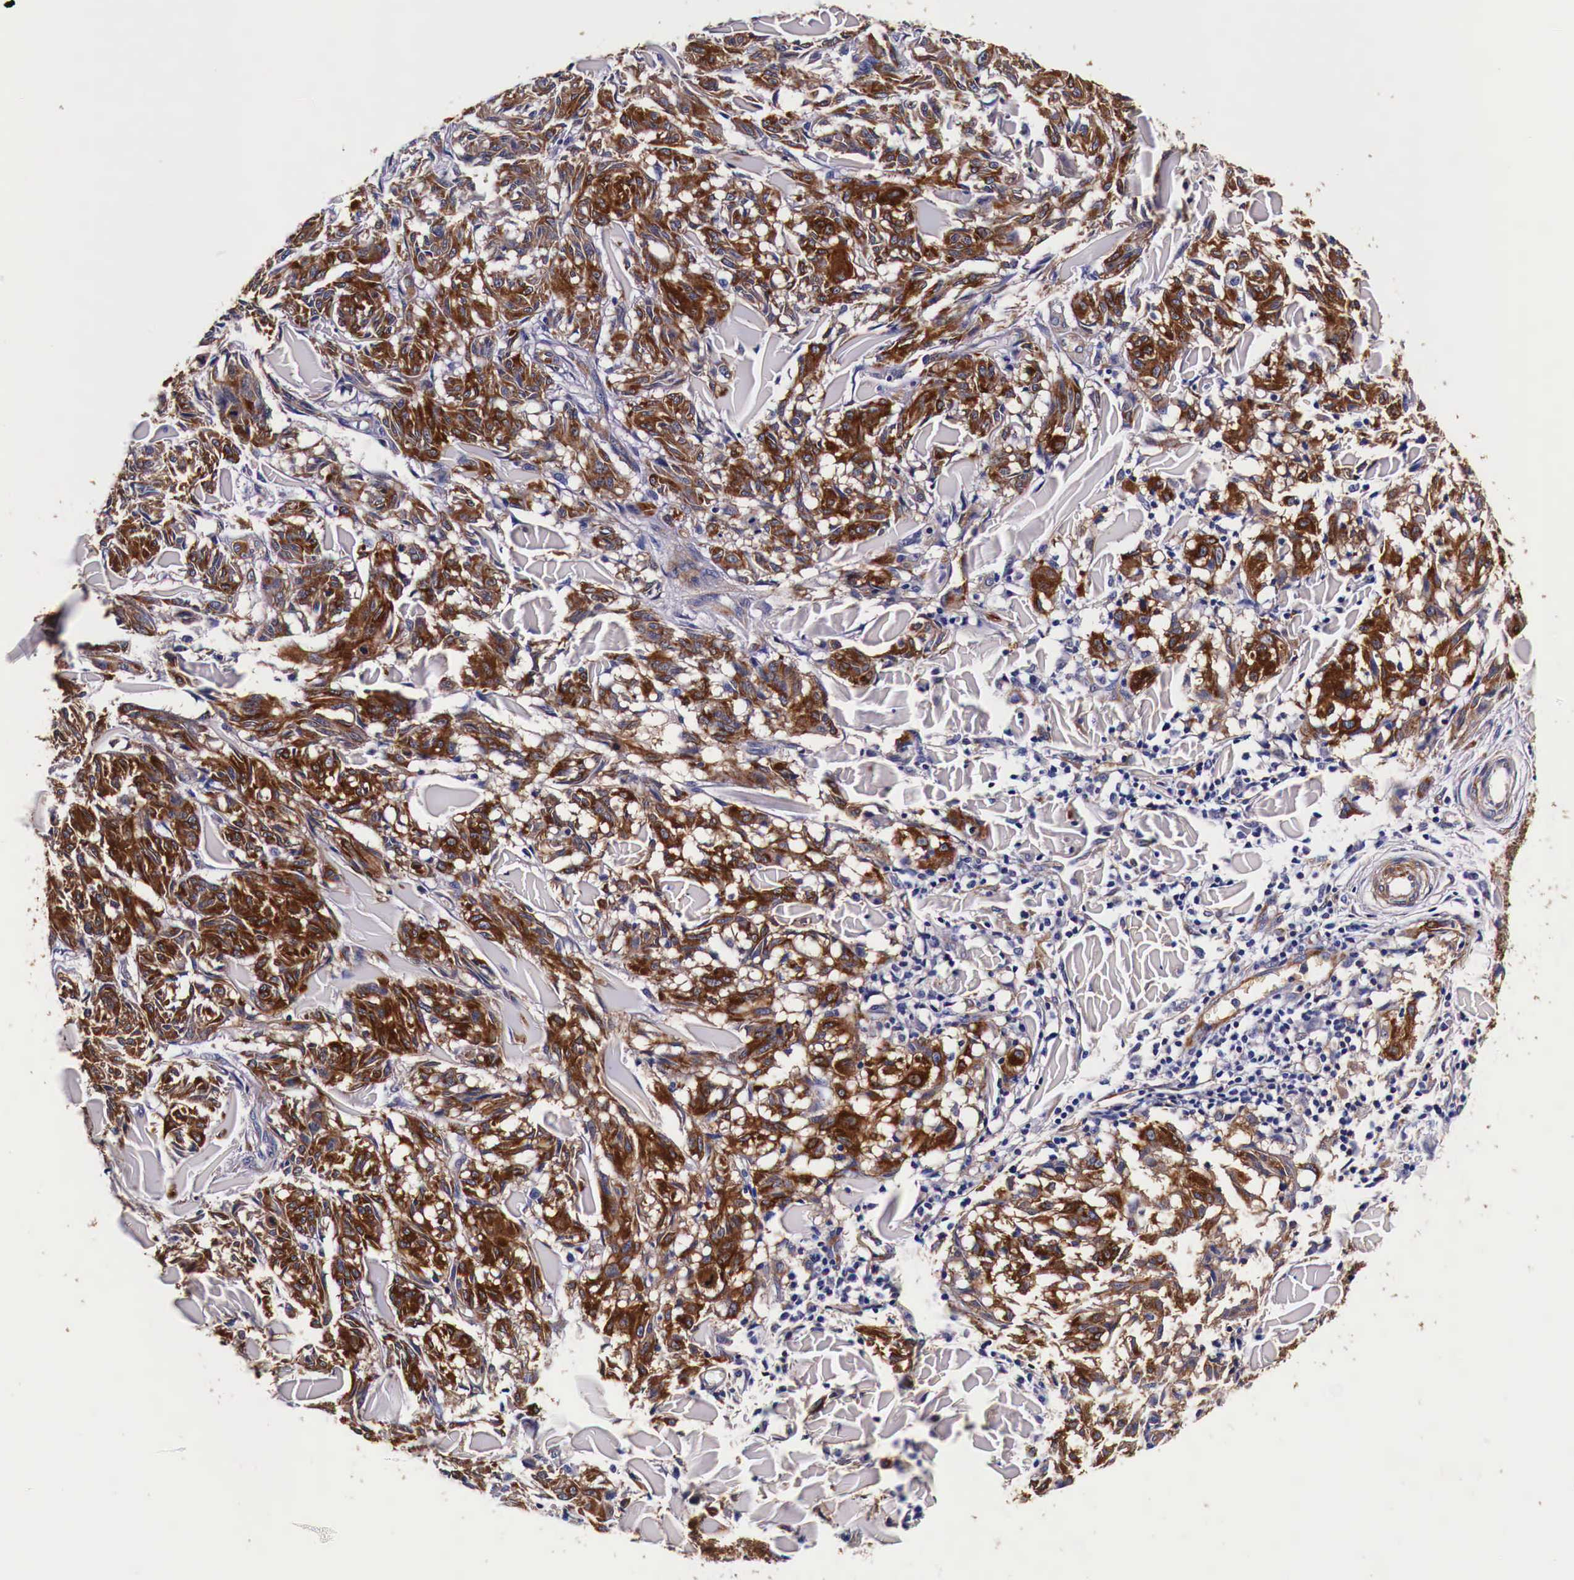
{"staining": {"intensity": "strong", "quantity": ">75%", "location": "cytoplasmic/membranous"}, "tissue": "melanoma", "cell_type": "Tumor cells", "image_type": "cancer", "snomed": [{"axis": "morphology", "description": "Malignant melanoma, NOS"}, {"axis": "topography", "description": "Skin"}], "caption": "The histopathology image shows staining of melanoma, revealing strong cytoplasmic/membranous protein staining (brown color) within tumor cells.", "gene": "HSPB1", "patient": {"sex": "male", "age": 54}}